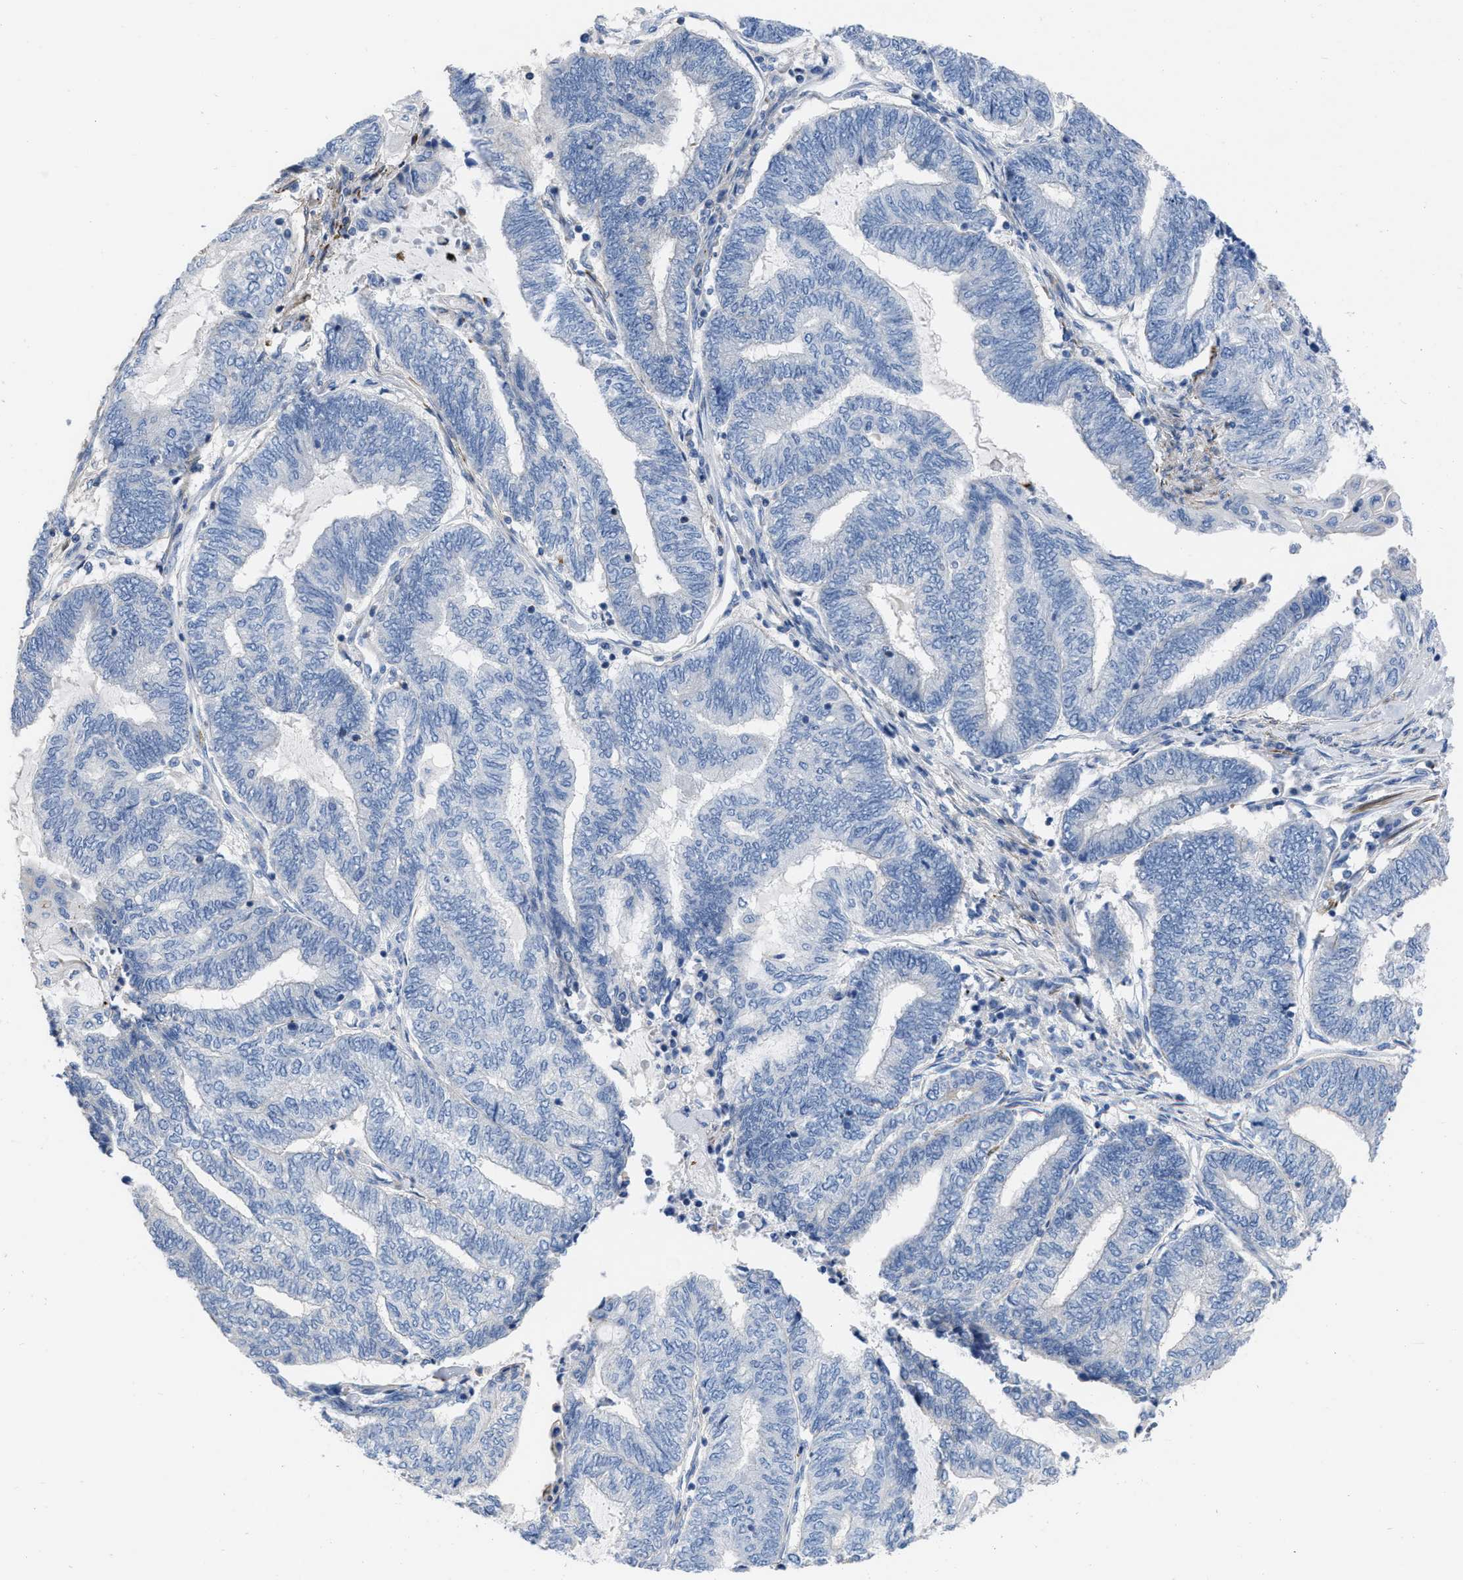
{"staining": {"intensity": "negative", "quantity": "none", "location": "none"}, "tissue": "endometrial cancer", "cell_type": "Tumor cells", "image_type": "cancer", "snomed": [{"axis": "morphology", "description": "Adenocarcinoma, NOS"}, {"axis": "topography", "description": "Uterus"}, {"axis": "topography", "description": "Endometrium"}], "caption": "Protein analysis of endometrial adenocarcinoma reveals no significant staining in tumor cells.", "gene": "PRMT2", "patient": {"sex": "female", "age": 70}}